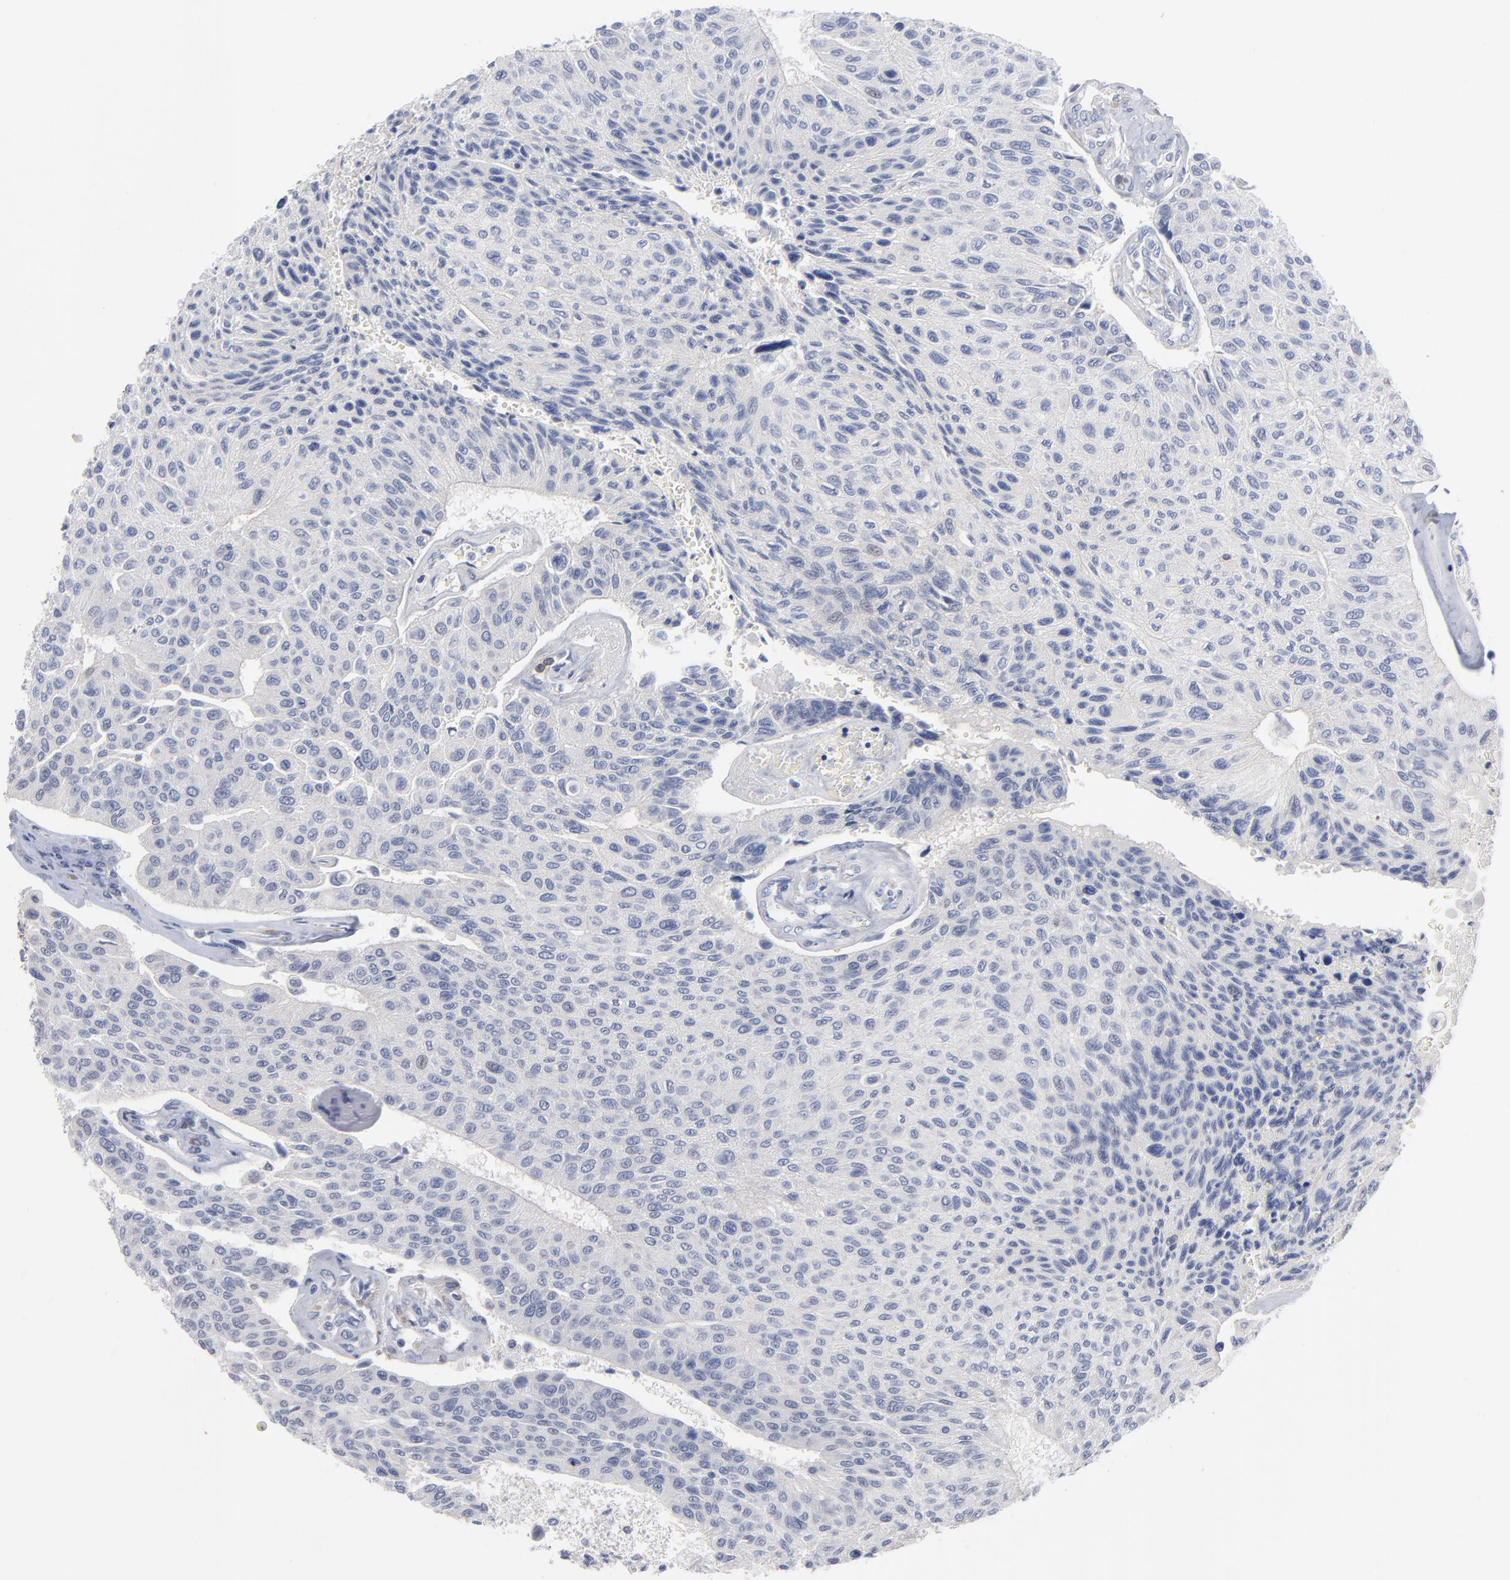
{"staining": {"intensity": "negative", "quantity": "none", "location": "none"}, "tissue": "urothelial cancer", "cell_type": "Tumor cells", "image_type": "cancer", "snomed": [{"axis": "morphology", "description": "Urothelial carcinoma, High grade"}, {"axis": "topography", "description": "Urinary bladder"}], "caption": "This is a image of immunohistochemistry (IHC) staining of urothelial cancer, which shows no positivity in tumor cells.", "gene": "PDLIM2", "patient": {"sex": "male", "age": 66}}